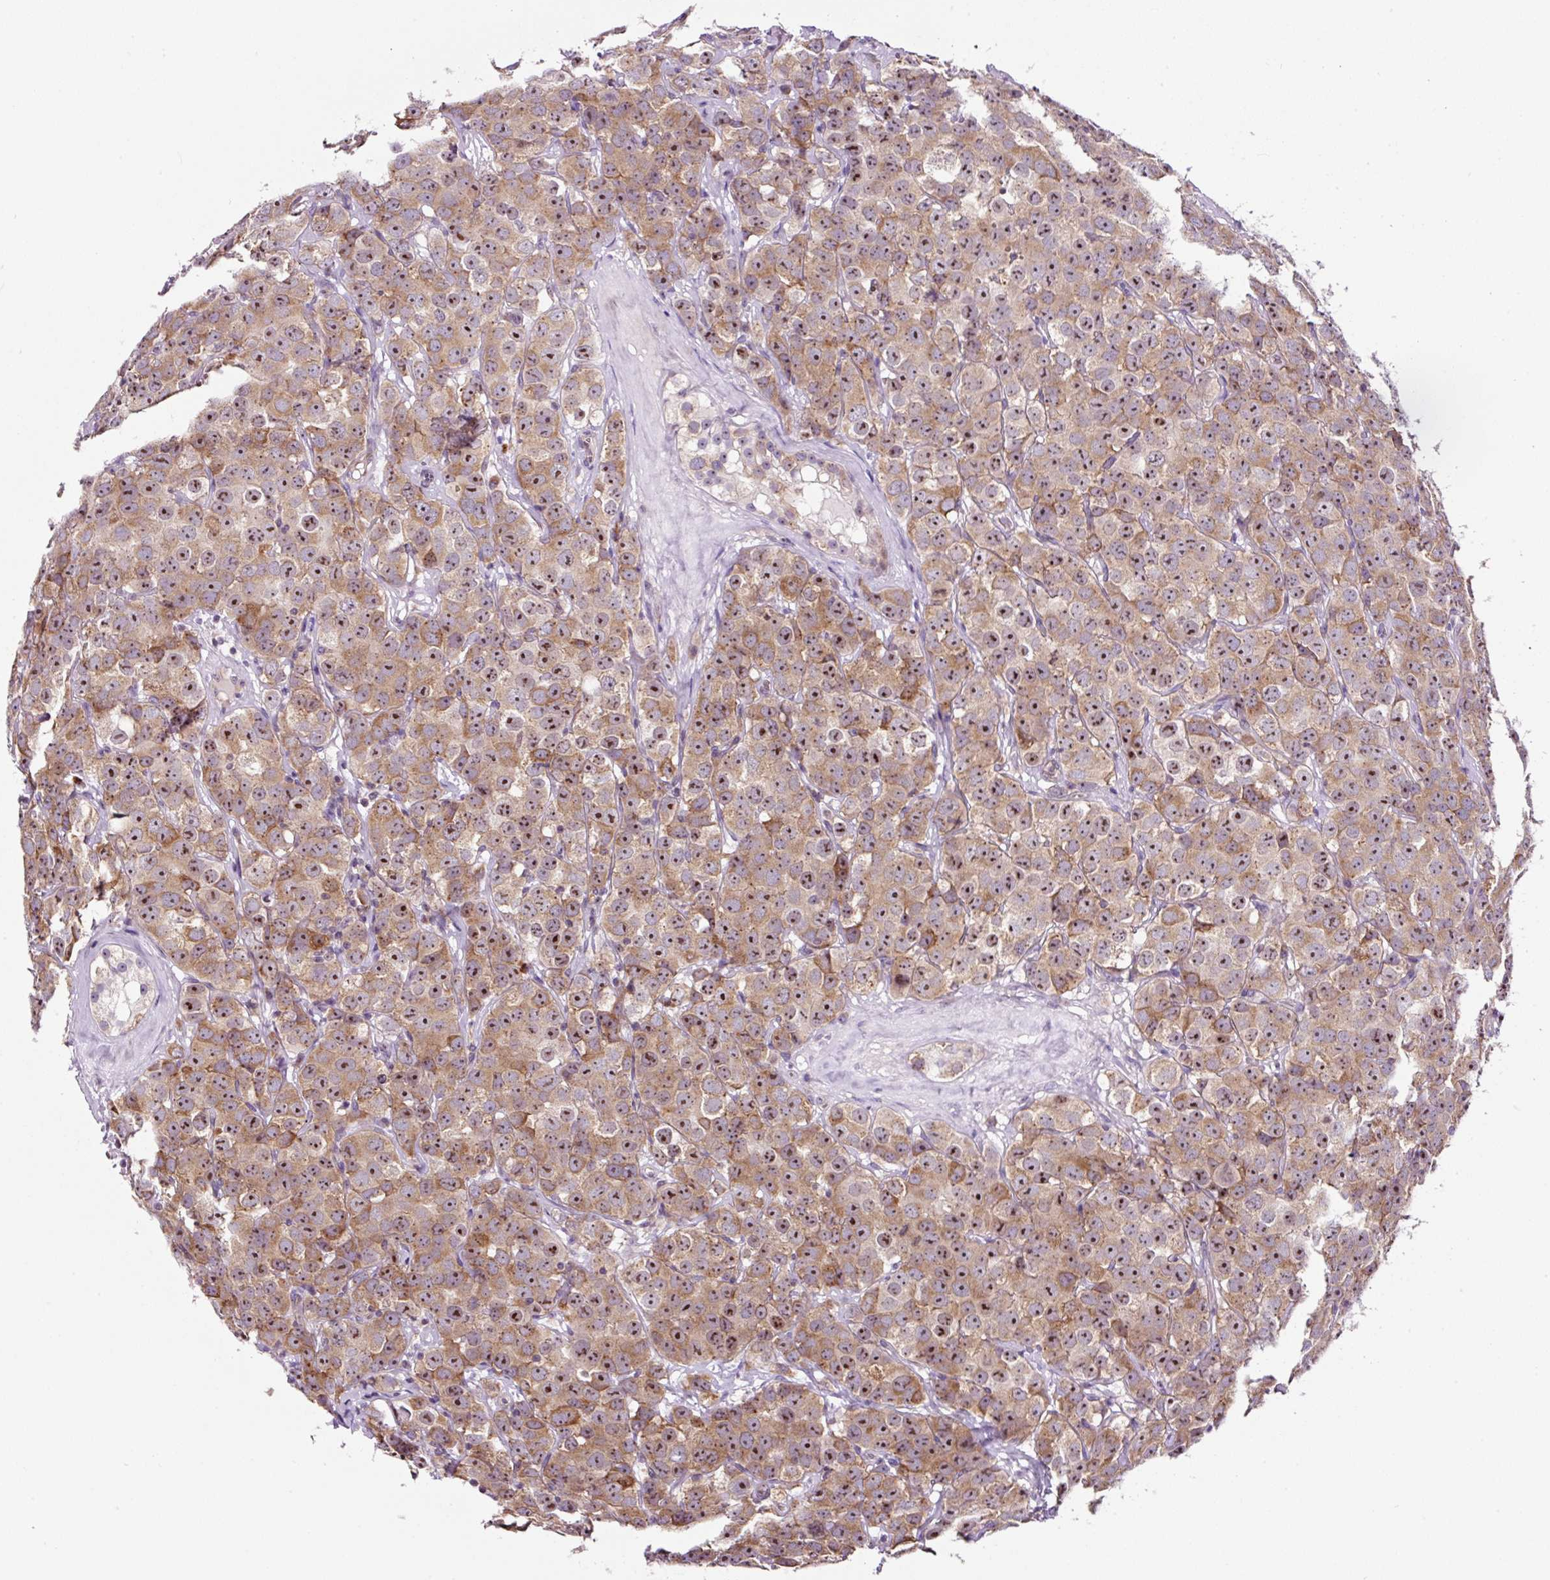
{"staining": {"intensity": "moderate", "quantity": ">75%", "location": "cytoplasmic/membranous,nuclear"}, "tissue": "testis cancer", "cell_type": "Tumor cells", "image_type": "cancer", "snomed": [{"axis": "morphology", "description": "Seminoma, NOS"}, {"axis": "topography", "description": "Testis"}], "caption": "This photomicrograph exhibits IHC staining of human testis cancer (seminoma), with medium moderate cytoplasmic/membranous and nuclear expression in about >75% of tumor cells.", "gene": "NOM1", "patient": {"sex": "male", "age": 28}}